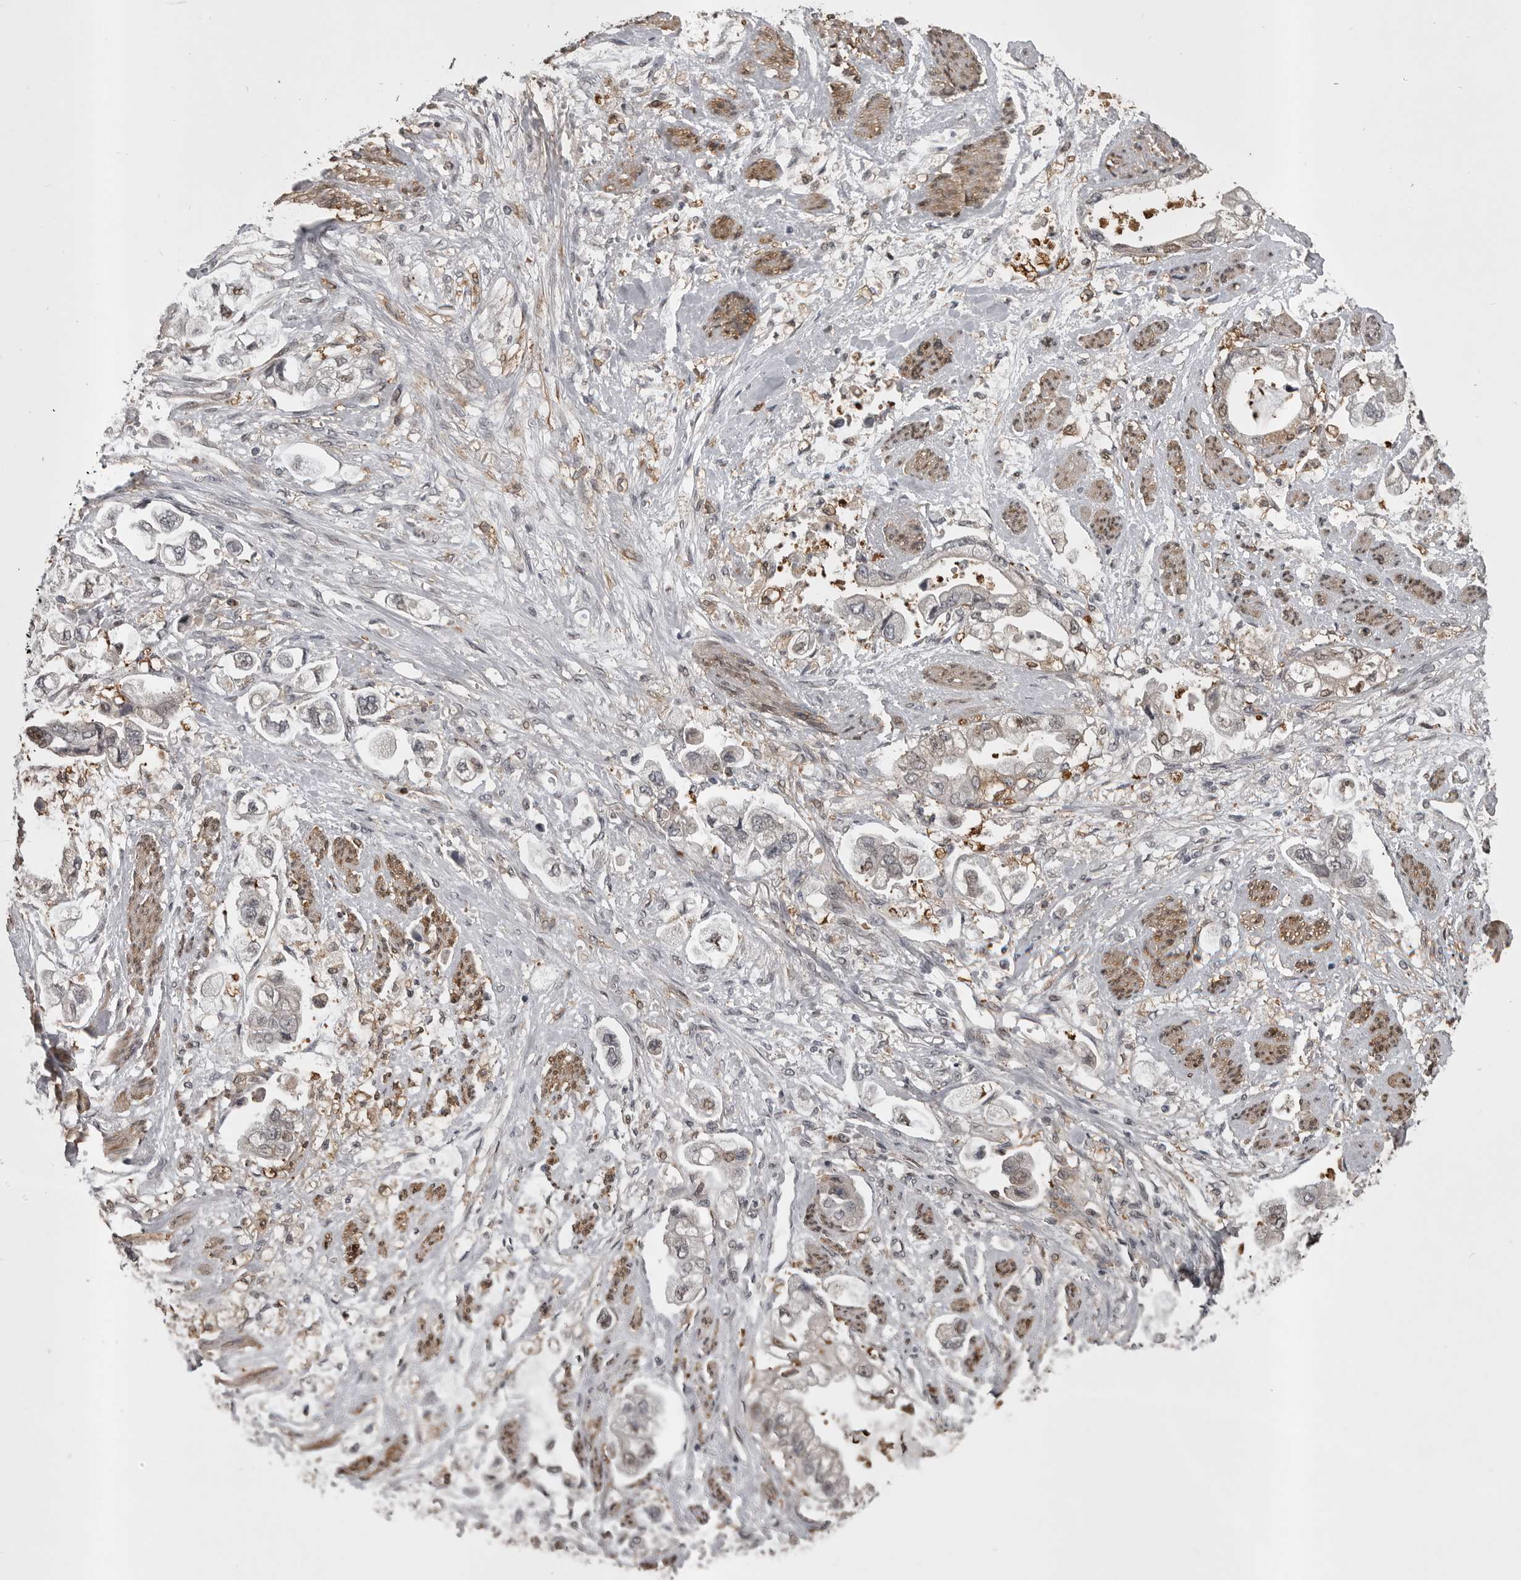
{"staining": {"intensity": "negative", "quantity": "none", "location": "none"}, "tissue": "stomach cancer", "cell_type": "Tumor cells", "image_type": "cancer", "snomed": [{"axis": "morphology", "description": "Adenocarcinoma, NOS"}, {"axis": "topography", "description": "Stomach"}], "caption": "Stomach cancer was stained to show a protein in brown. There is no significant expression in tumor cells. The staining was performed using DAB (3,3'-diaminobenzidine) to visualize the protein expression in brown, while the nuclei were stained in blue with hematoxylin (Magnification: 20x).", "gene": "SNX16", "patient": {"sex": "male", "age": 62}}